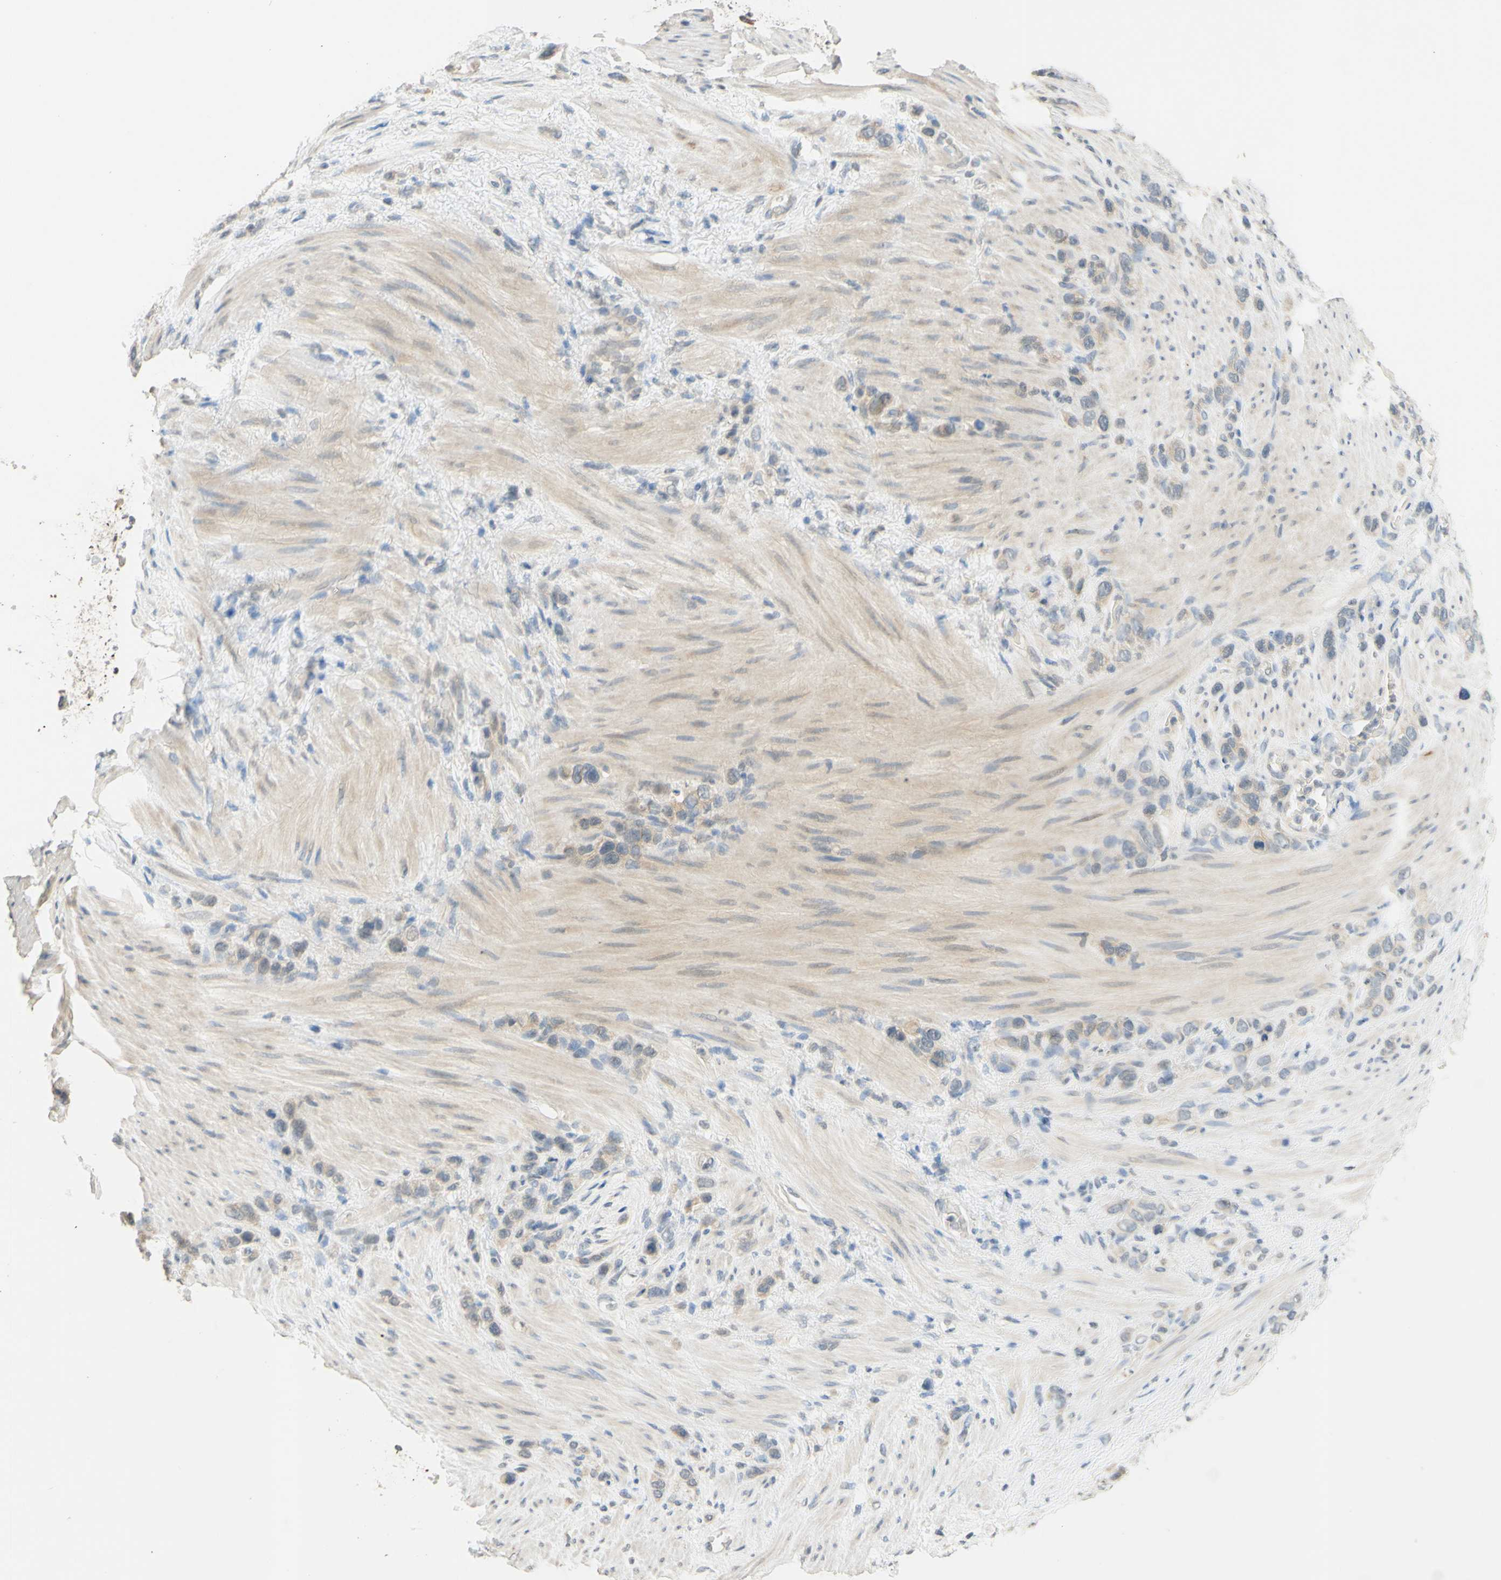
{"staining": {"intensity": "weak", "quantity": "<25%", "location": "cytoplasmic/membranous"}, "tissue": "stomach cancer", "cell_type": "Tumor cells", "image_type": "cancer", "snomed": [{"axis": "morphology", "description": "Adenocarcinoma, NOS"}, {"axis": "morphology", "description": "Adenocarcinoma, High grade"}, {"axis": "topography", "description": "Stomach, upper"}, {"axis": "topography", "description": "Stomach, lower"}], "caption": "Immunohistochemical staining of human stomach adenocarcinoma displays no significant positivity in tumor cells.", "gene": "MAG", "patient": {"sex": "female", "age": 65}}